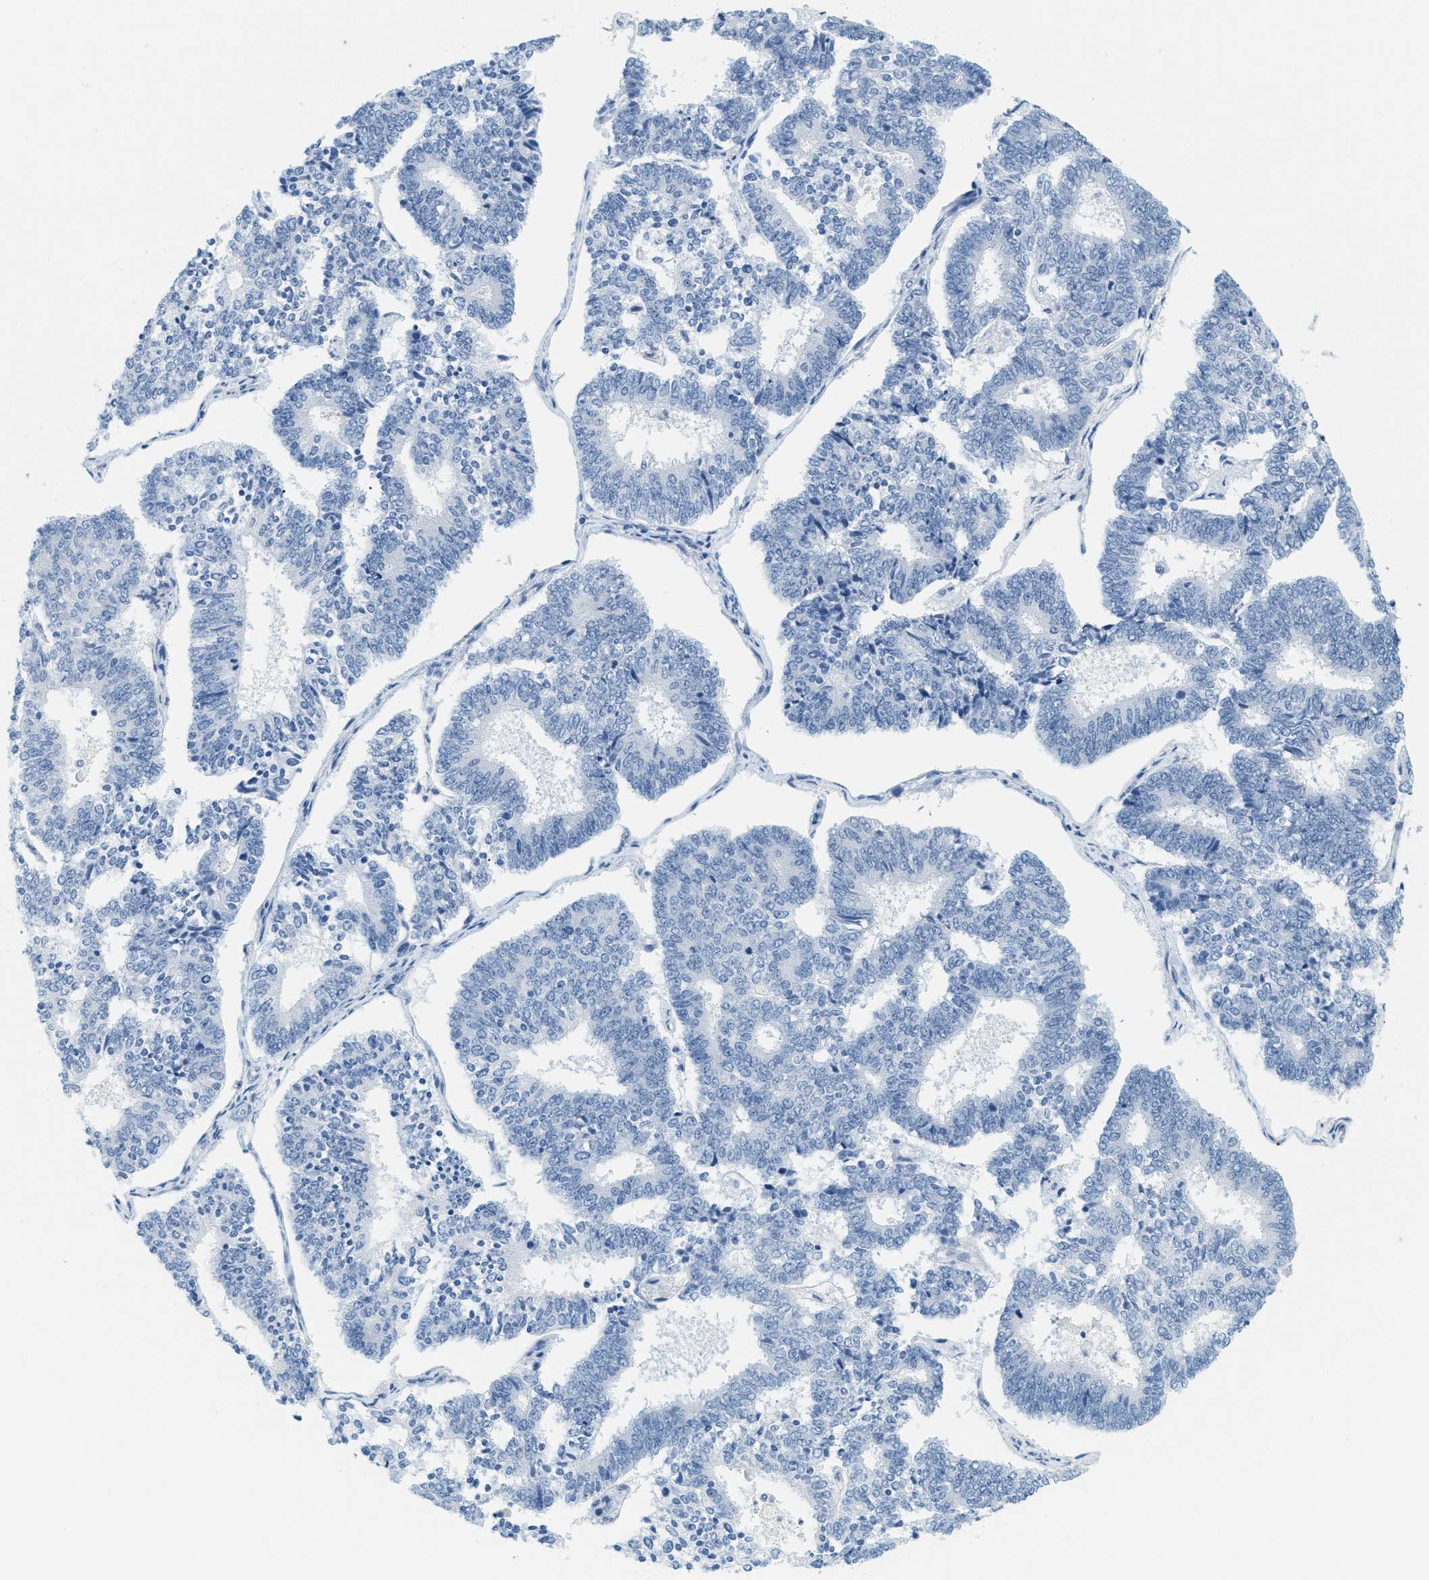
{"staining": {"intensity": "negative", "quantity": "none", "location": "none"}, "tissue": "endometrial cancer", "cell_type": "Tumor cells", "image_type": "cancer", "snomed": [{"axis": "morphology", "description": "Adenocarcinoma, NOS"}, {"axis": "topography", "description": "Endometrium"}], "caption": "Endometrial cancer was stained to show a protein in brown. There is no significant positivity in tumor cells.", "gene": "LCN2", "patient": {"sex": "female", "age": 70}}